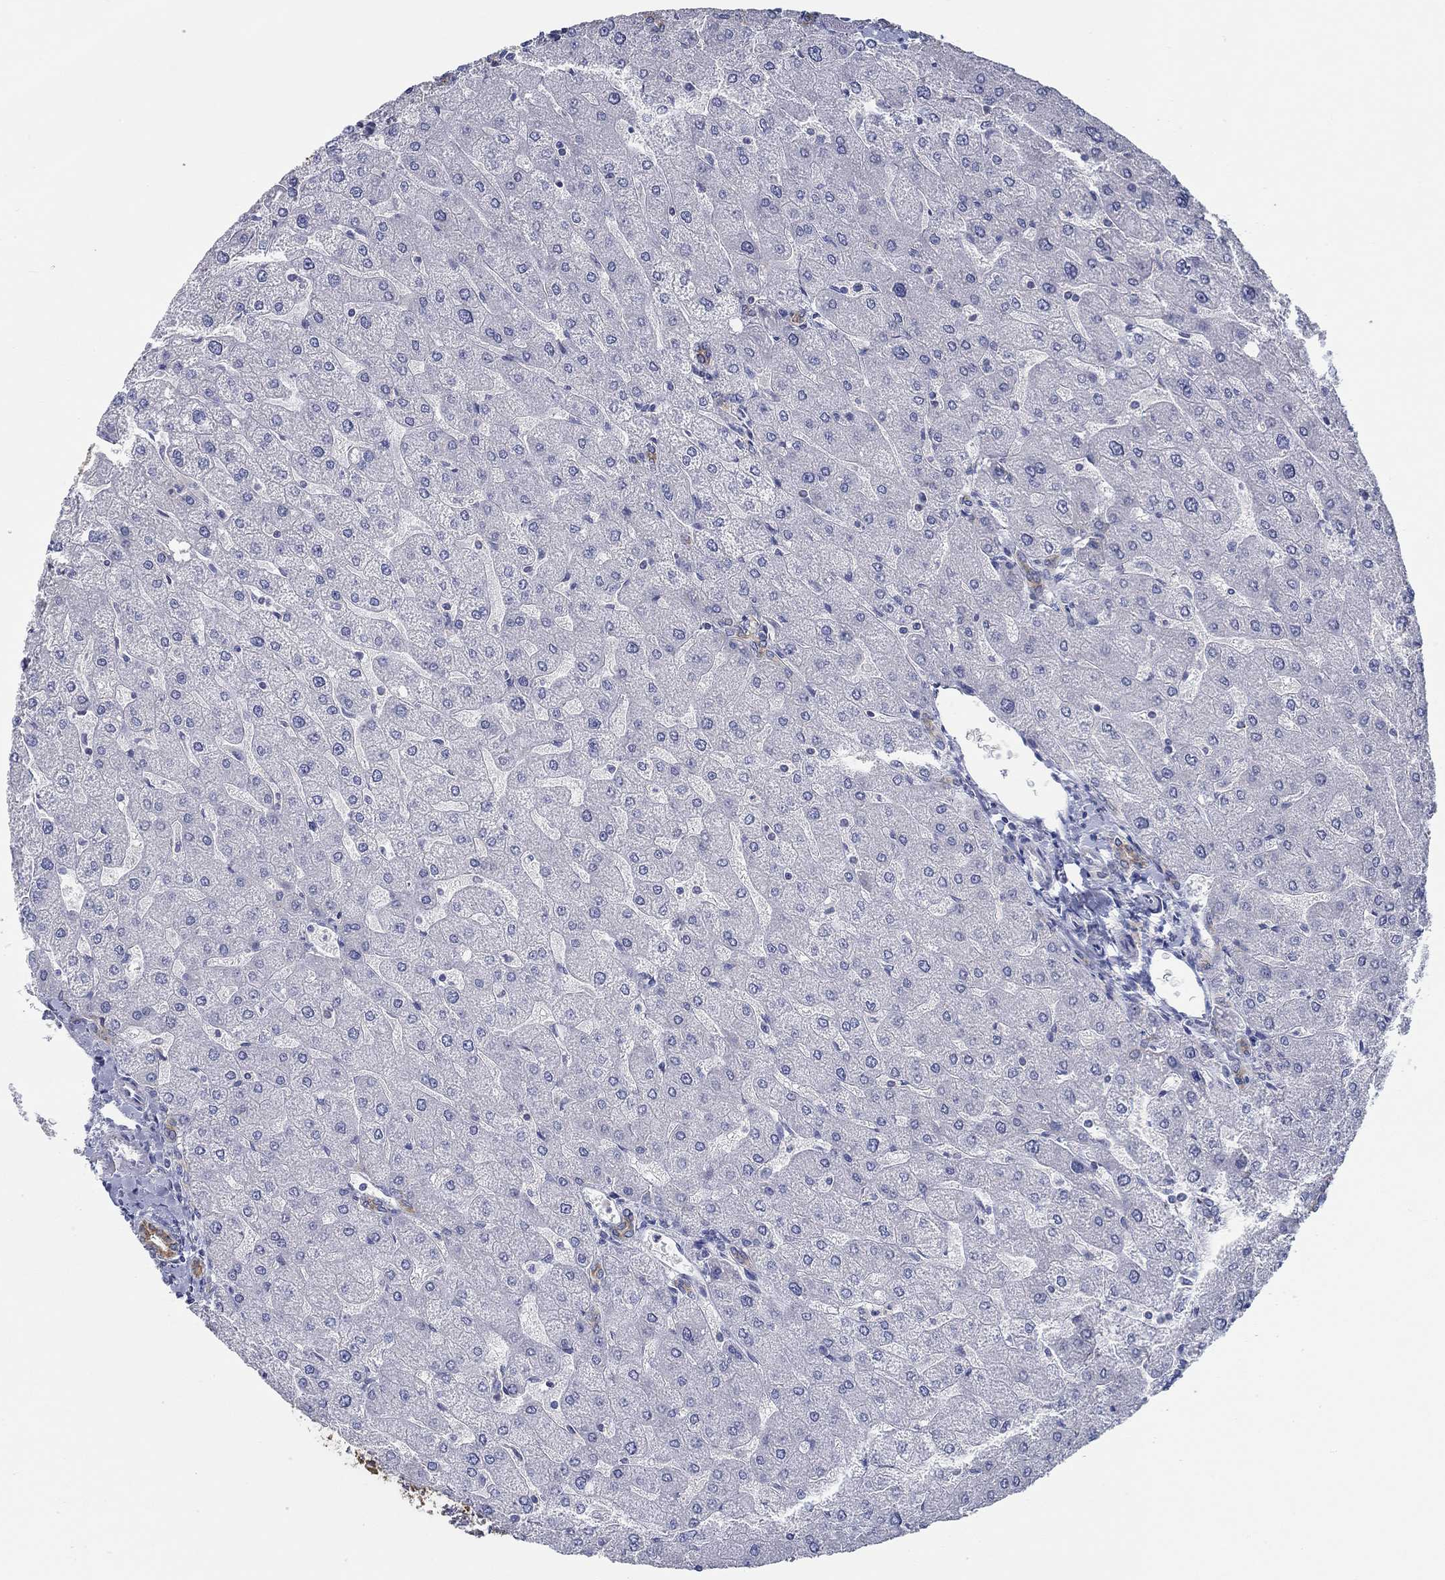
{"staining": {"intensity": "negative", "quantity": "none", "location": "none"}, "tissue": "liver", "cell_type": "Cholangiocytes", "image_type": "normal", "snomed": [{"axis": "morphology", "description": "Normal tissue, NOS"}, {"axis": "topography", "description": "Liver"}], "caption": "DAB (3,3'-diaminobenzidine) immunohistochemical staining of normal liver demonstrates no significant expression in cholangiocytes.", "gene": "BBOF1", "patient": {"sex": "male", "age": 67}}